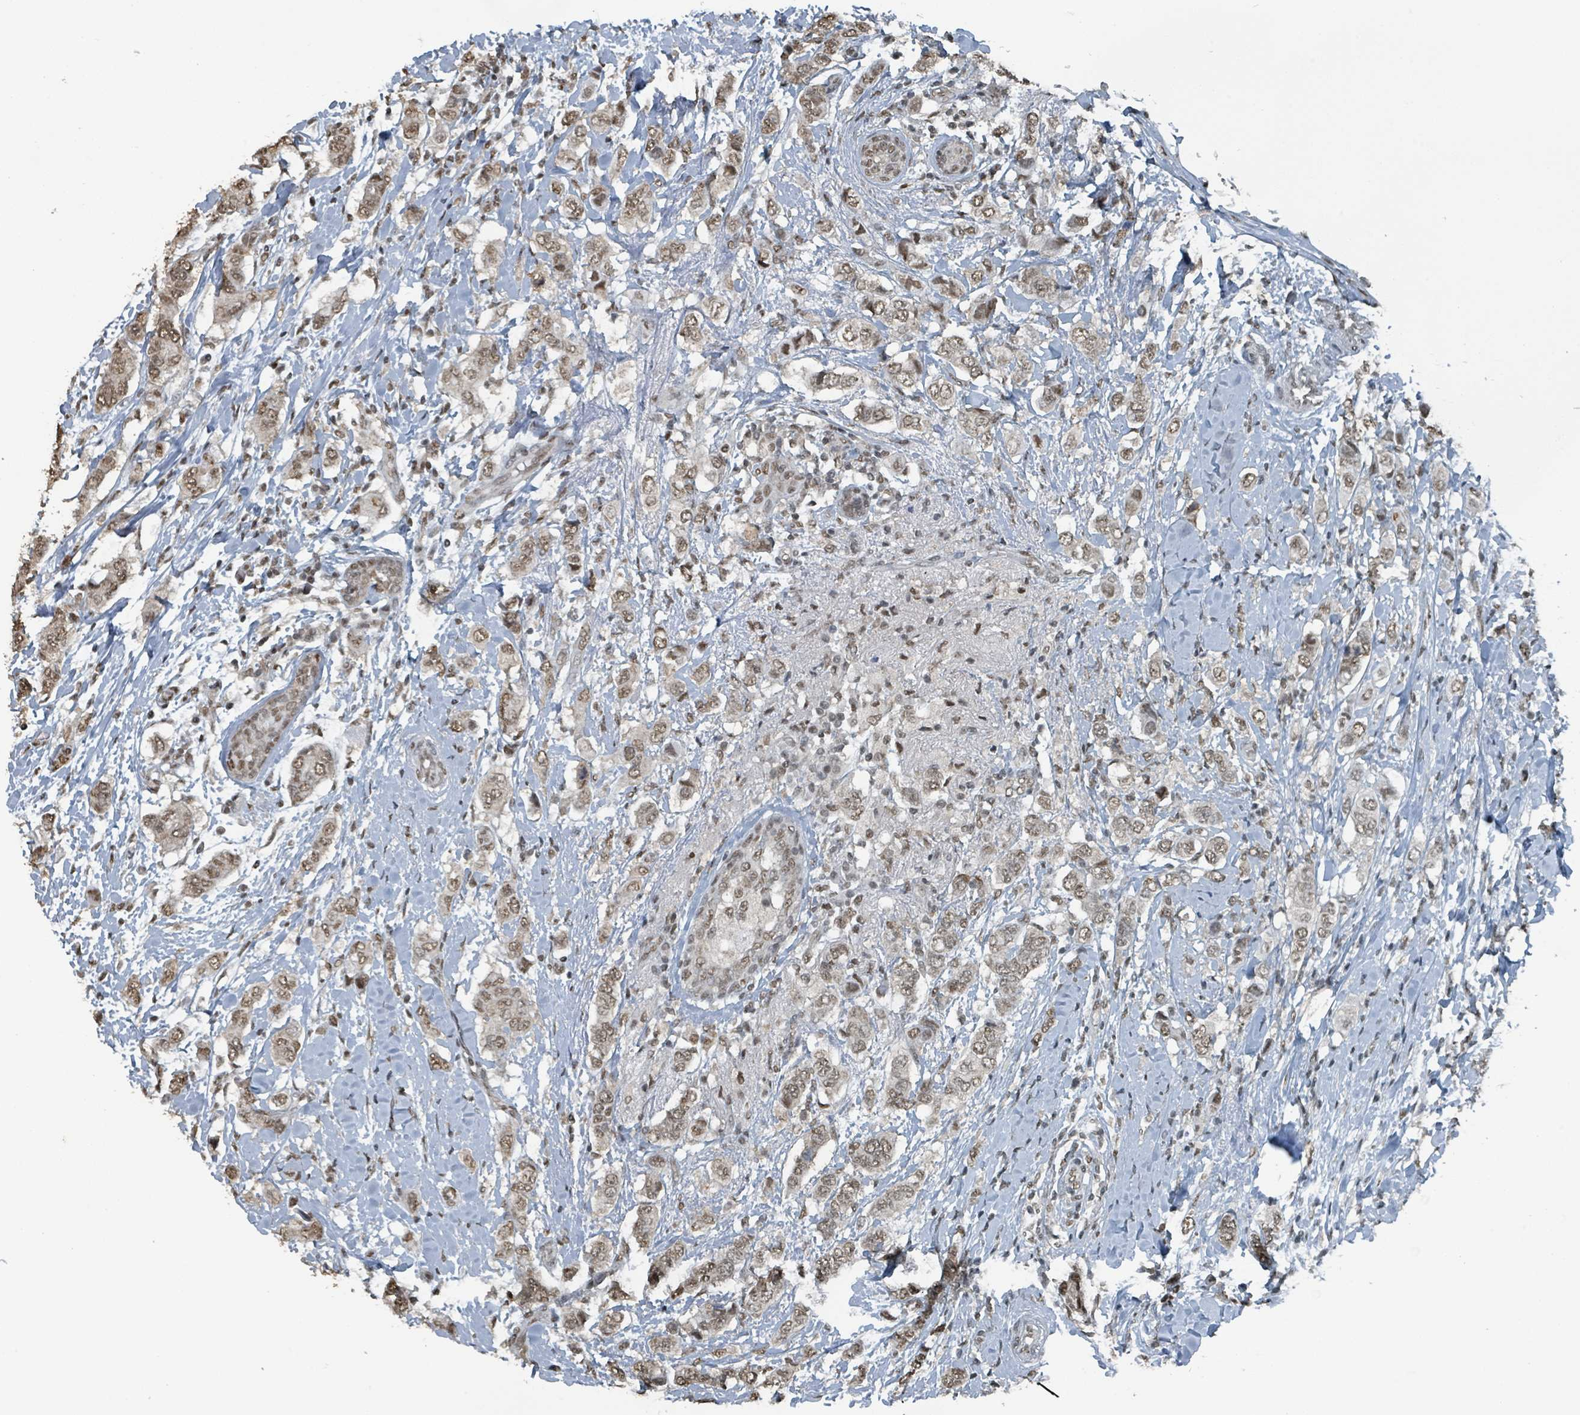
{"staining": {"intensity": "moderate", "quantity": ">75%", "location": "nuclear"}, "tissue": "breast cancer", "cell_type": "Tumor cells", "image_type": "cancer", "snomed": [{"axis": "morphology", "description": "Lobular carcinoma"}, {"axis": "topography", "description": "Breast"}], "caption": "Brown immunohistochemical staining in breast cancer (lobular carcinoma) displays moderate nuclear expression in about >75% of tumor cells.", "gene": "PHIP", "patient": {"sex": "female", "age": 51}}